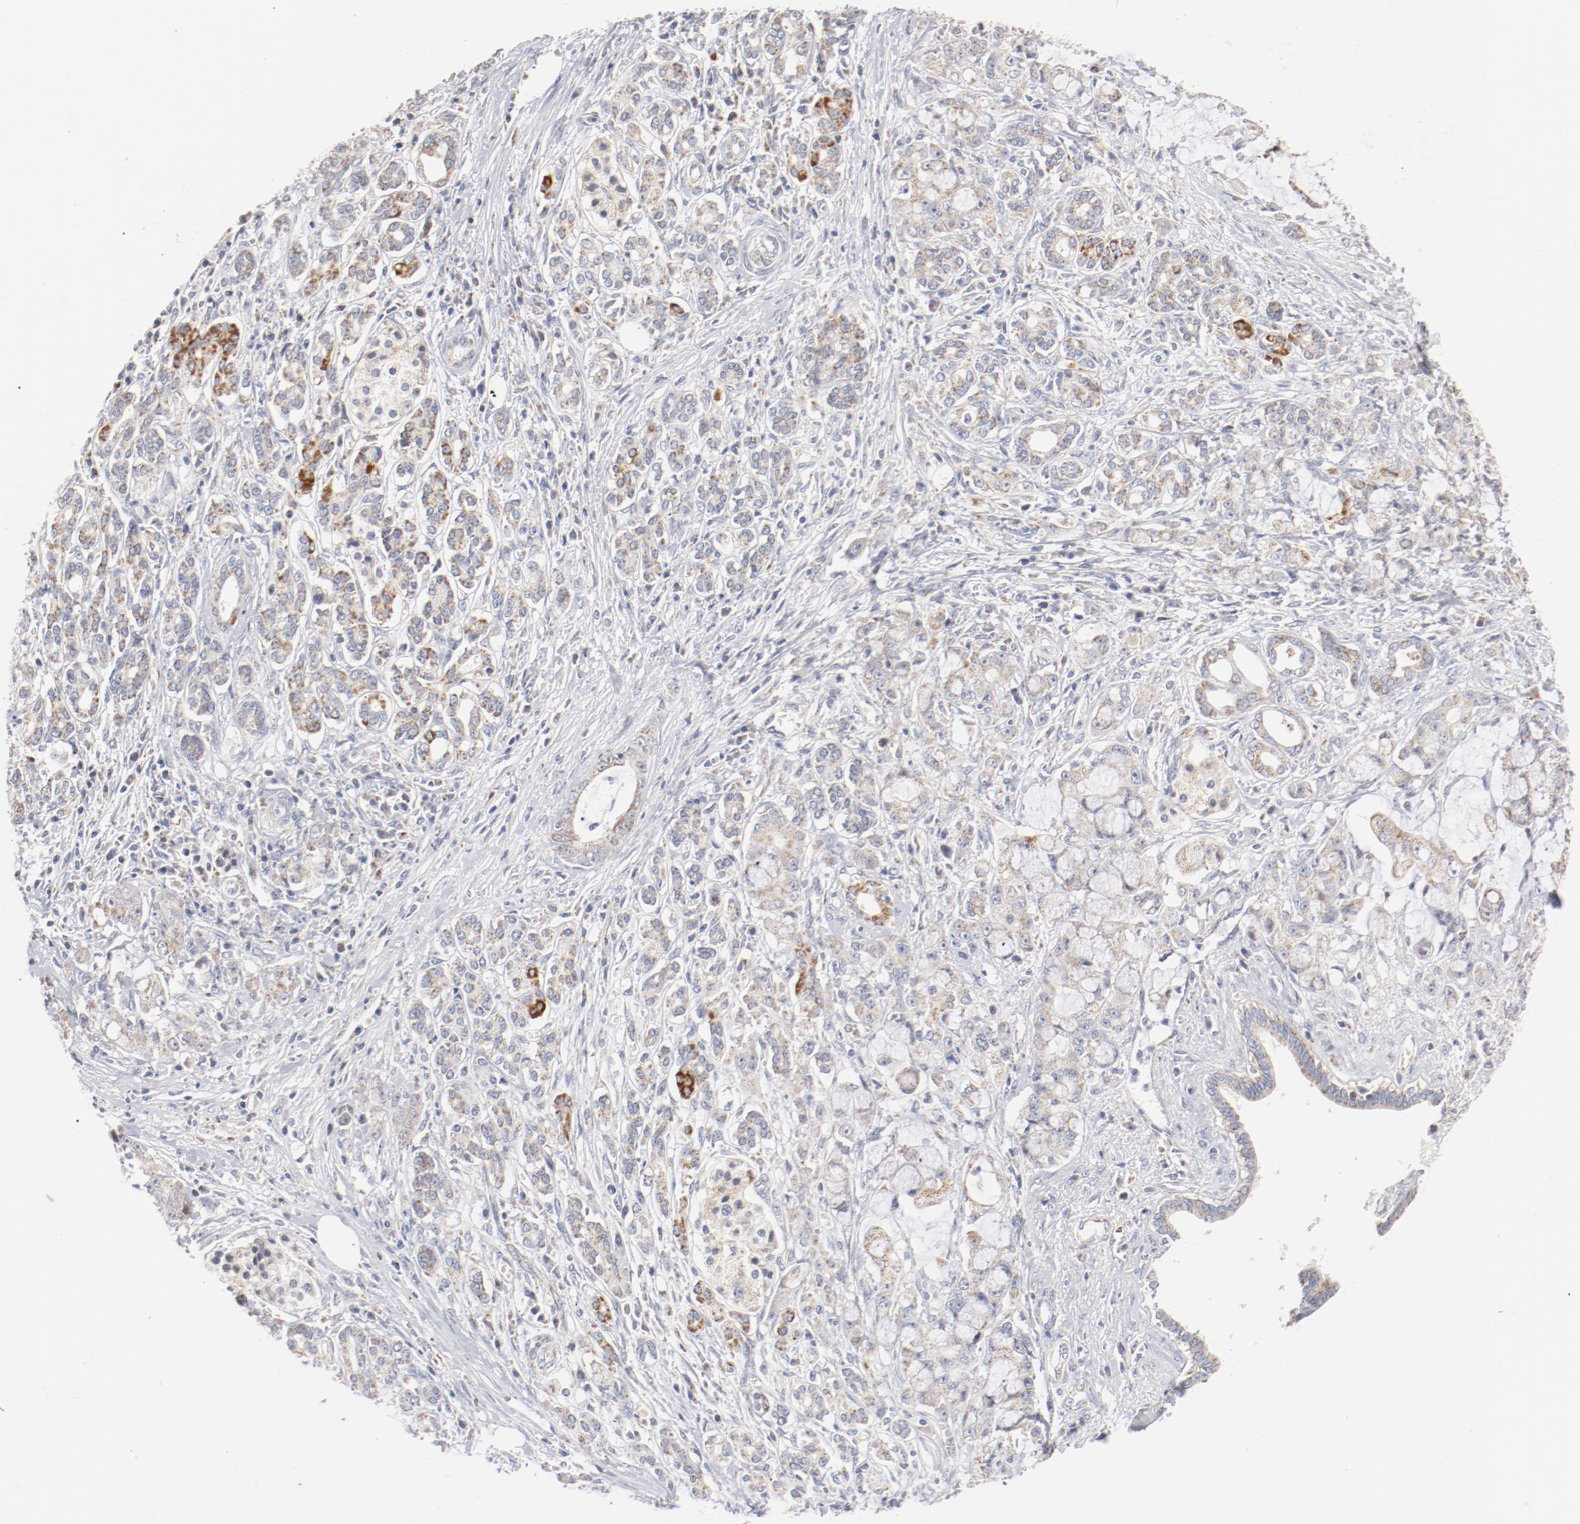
{"staining": {"intensity": "moderate", "quantity": "25%-75%", "location": "cytoplasmic/membranous"}, "tissue": "pancreatic cancer", "cell_type": "Tumor cells", "image_type": "cancer", "snomed": [{"axis": "morphology", "description": "Adenocarcinoma, NOS"}, {"axis": "topography", "description": "Pancreas"}], "caption": "Immunohistochemical staining of adenocarcinoma (pancreatic) displays medium levels of moderate cytoplasmic/membranous expression in about 25%-75% of tumor cells. The staining is performed using DAB brown chromogen to label protein expression. The nuclei are counter-stained blue using hematoxylin.", "gene": "MRPL58", "patient": {"sex": "female", "age": 73}}